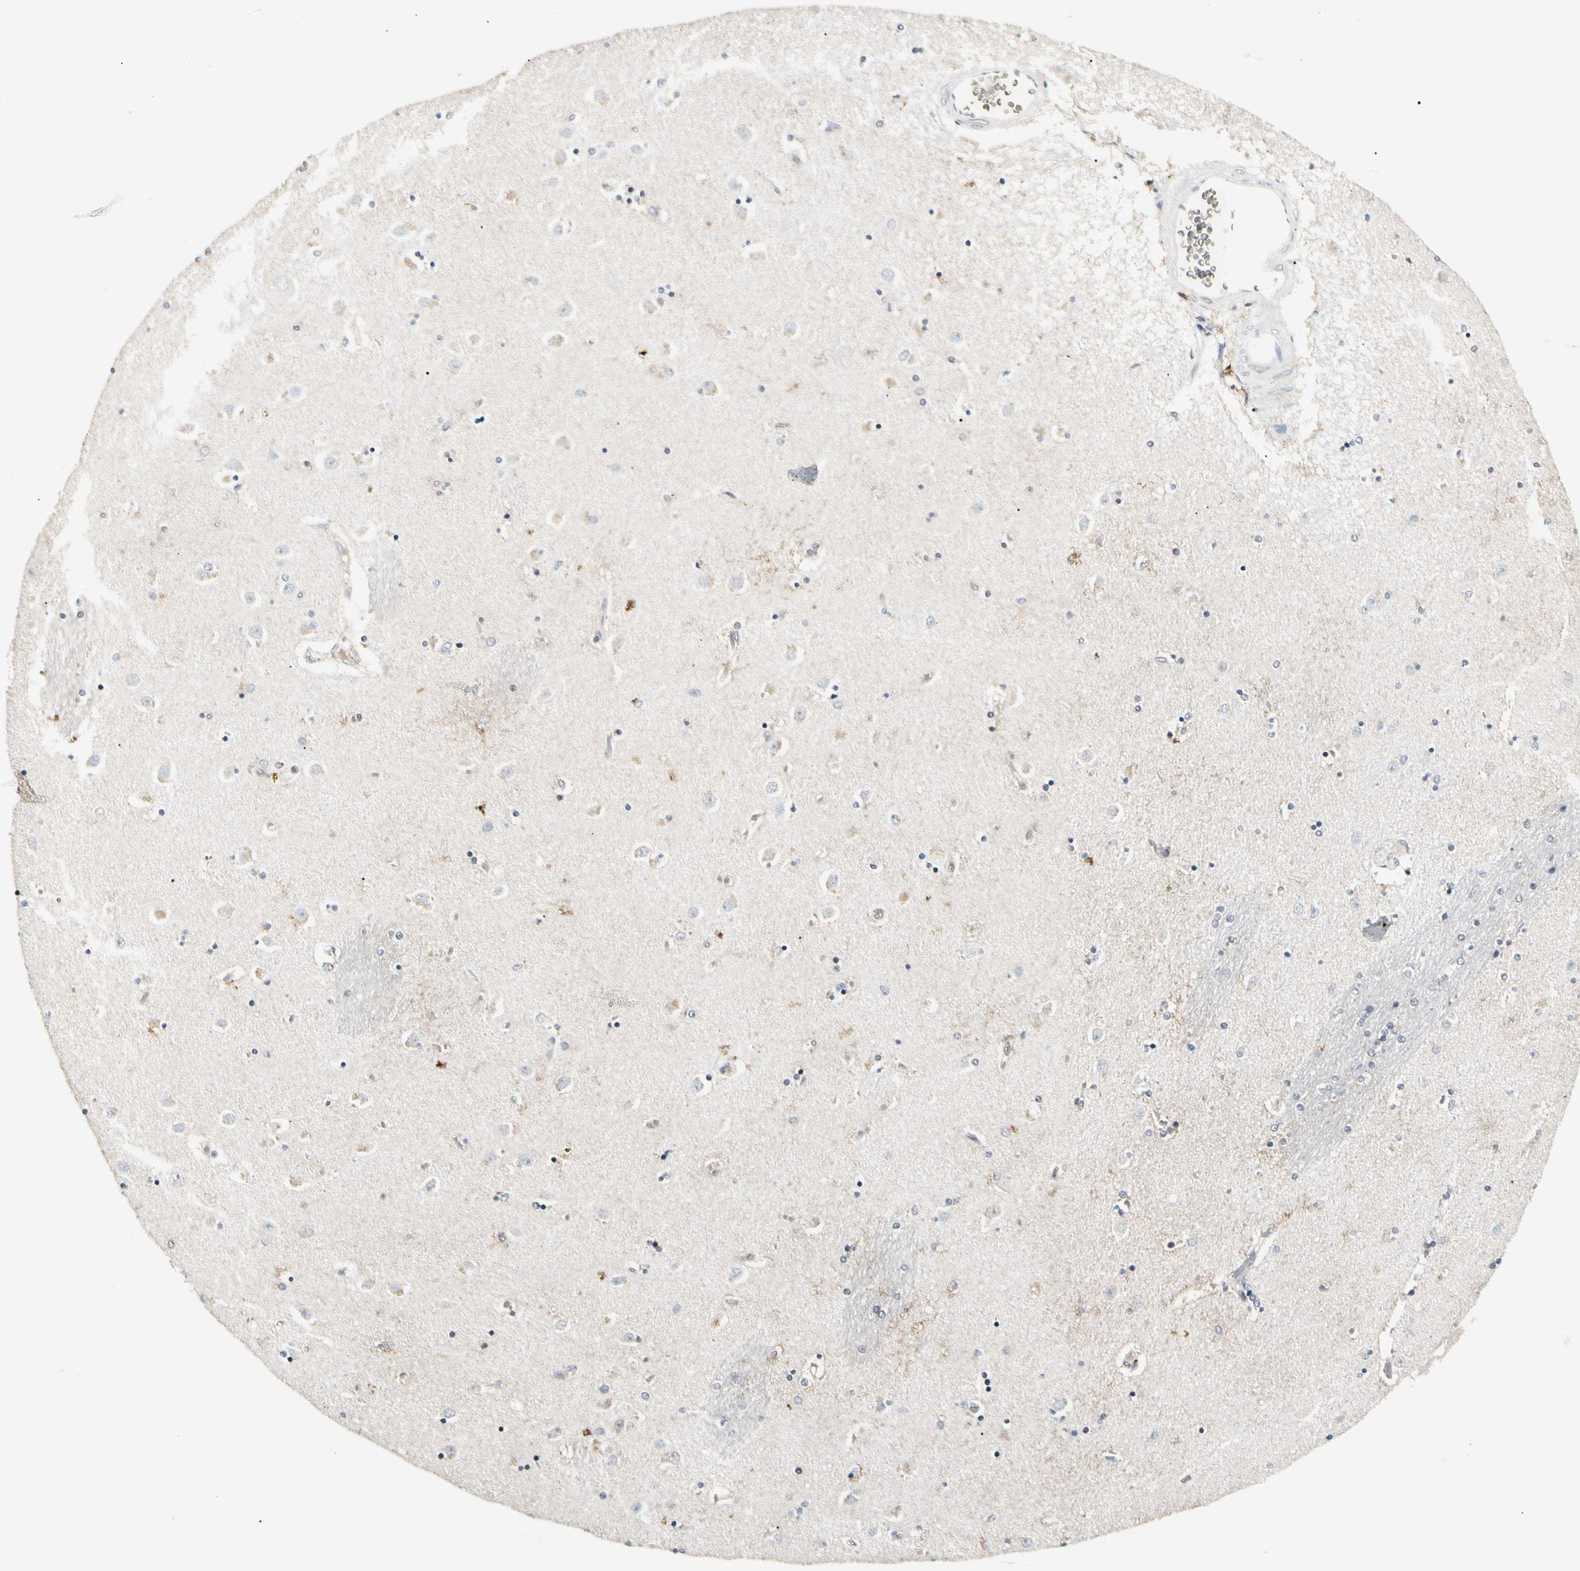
{"staining": {"intensity": "weak", "quantity": "<25%", "location": "nuclear"}, "tissue": "caudate", "cell_type": "Glial cells", "image_type": "normal", "snomed": [{"axis": "morphology", "description": "Normal tissue, NOS"}, {"axis": "topography", "description": "Lateral ventricle wall"}], "caption": "IHC micrograph of unremarkable caudate stained for a protein (brown), which exhibits no expression in glial cells. (DAB immunohistochemistry (IHC) visualized using brightfield microscopy, high magnification).", "gene": "GREM1", "patient": {"sex": "female", "age": 54}}